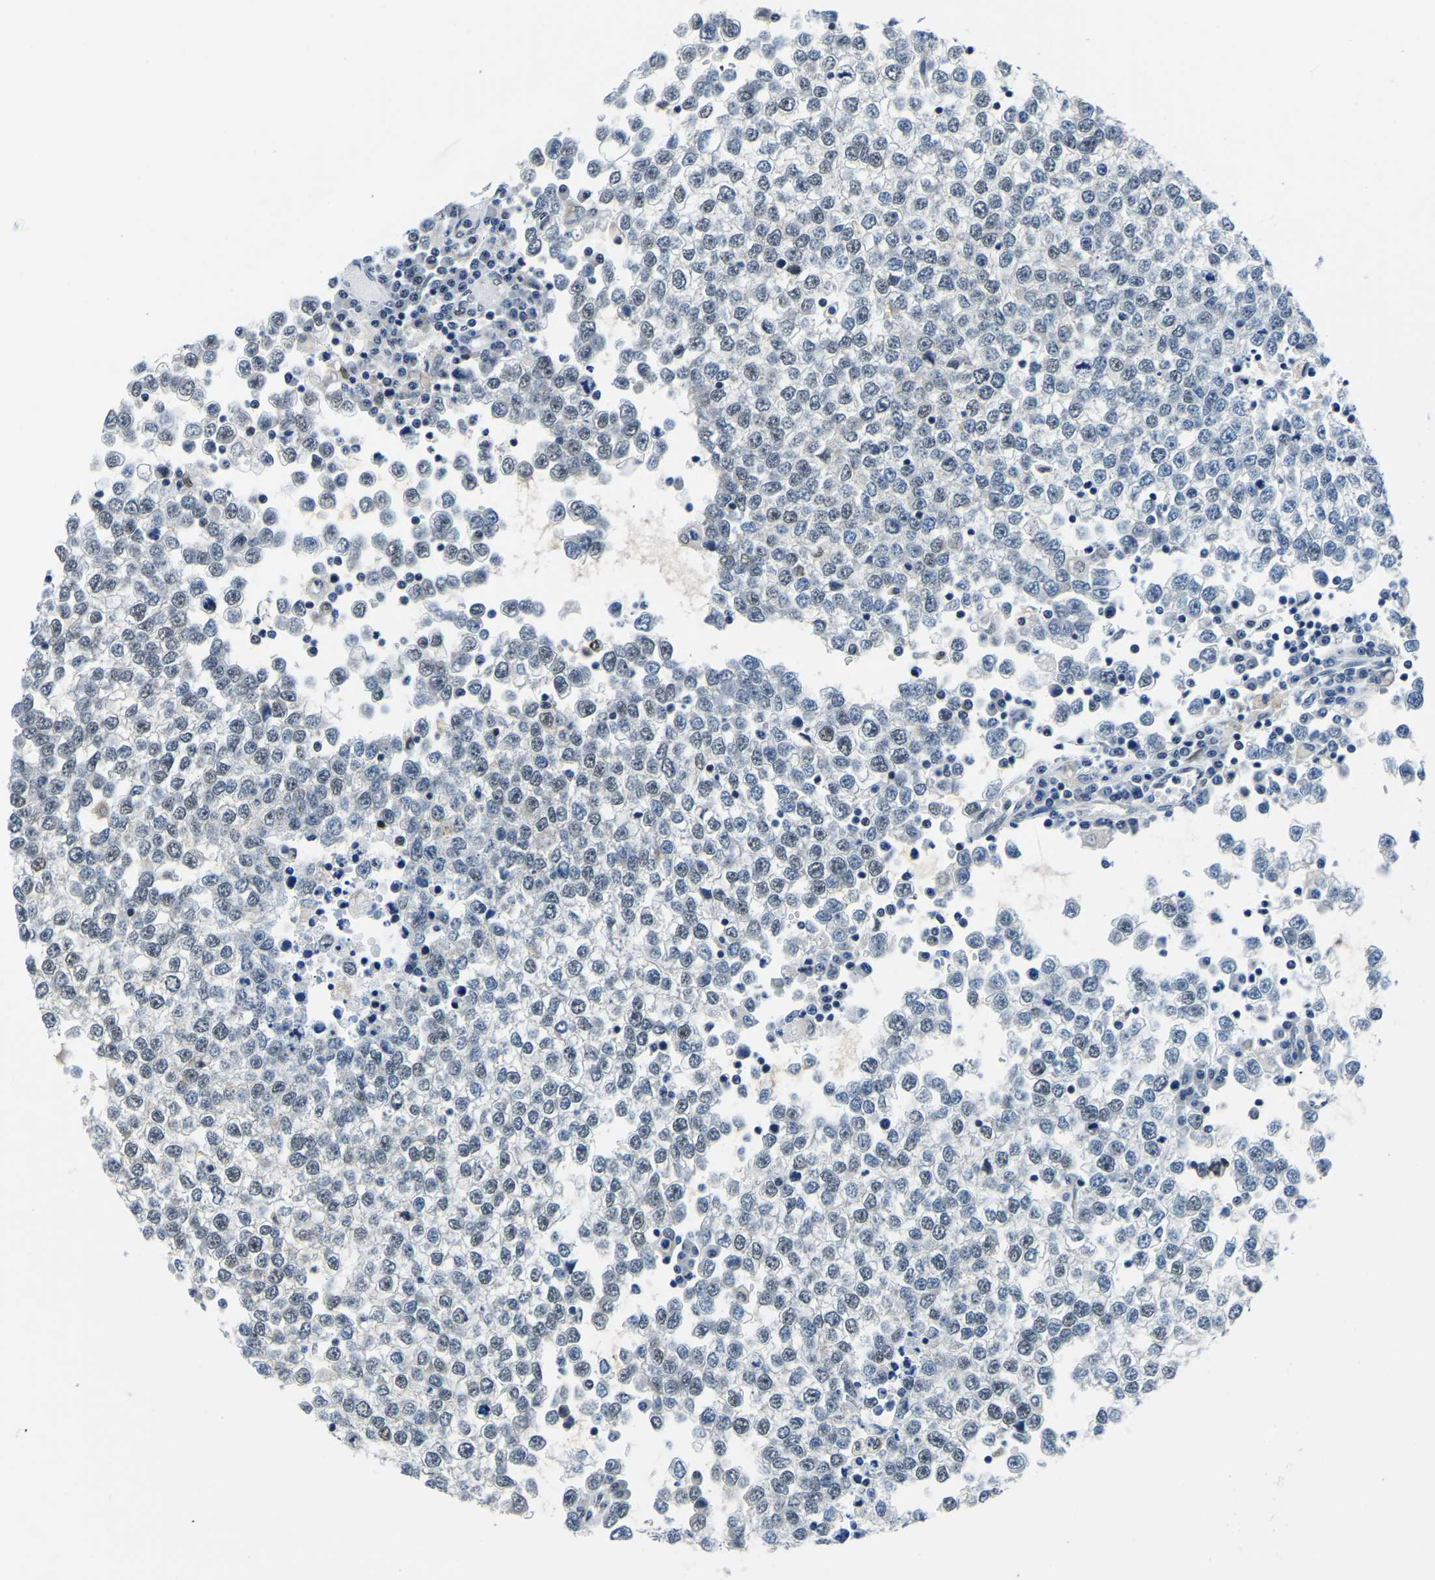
{"staining": {"intensity": "weak", "quantity": "<25%", "location": "nuclear"}, "tissue": "testis cancer", "cell_type": "Tumor cells", "image_type": "cancer", "snomed": [{"axis": "morphology", "description": "Seminoma, NOS"}, {"axis": "topography", "description": "Testis"}], "caption": "This is a histopathology image of immunohistochemistry (IHC) staining of testis seminoma, which shows no positivity in tumor cells.", "gene": "BNIP3L", "patient": {"sex": "male", "age": 65}}